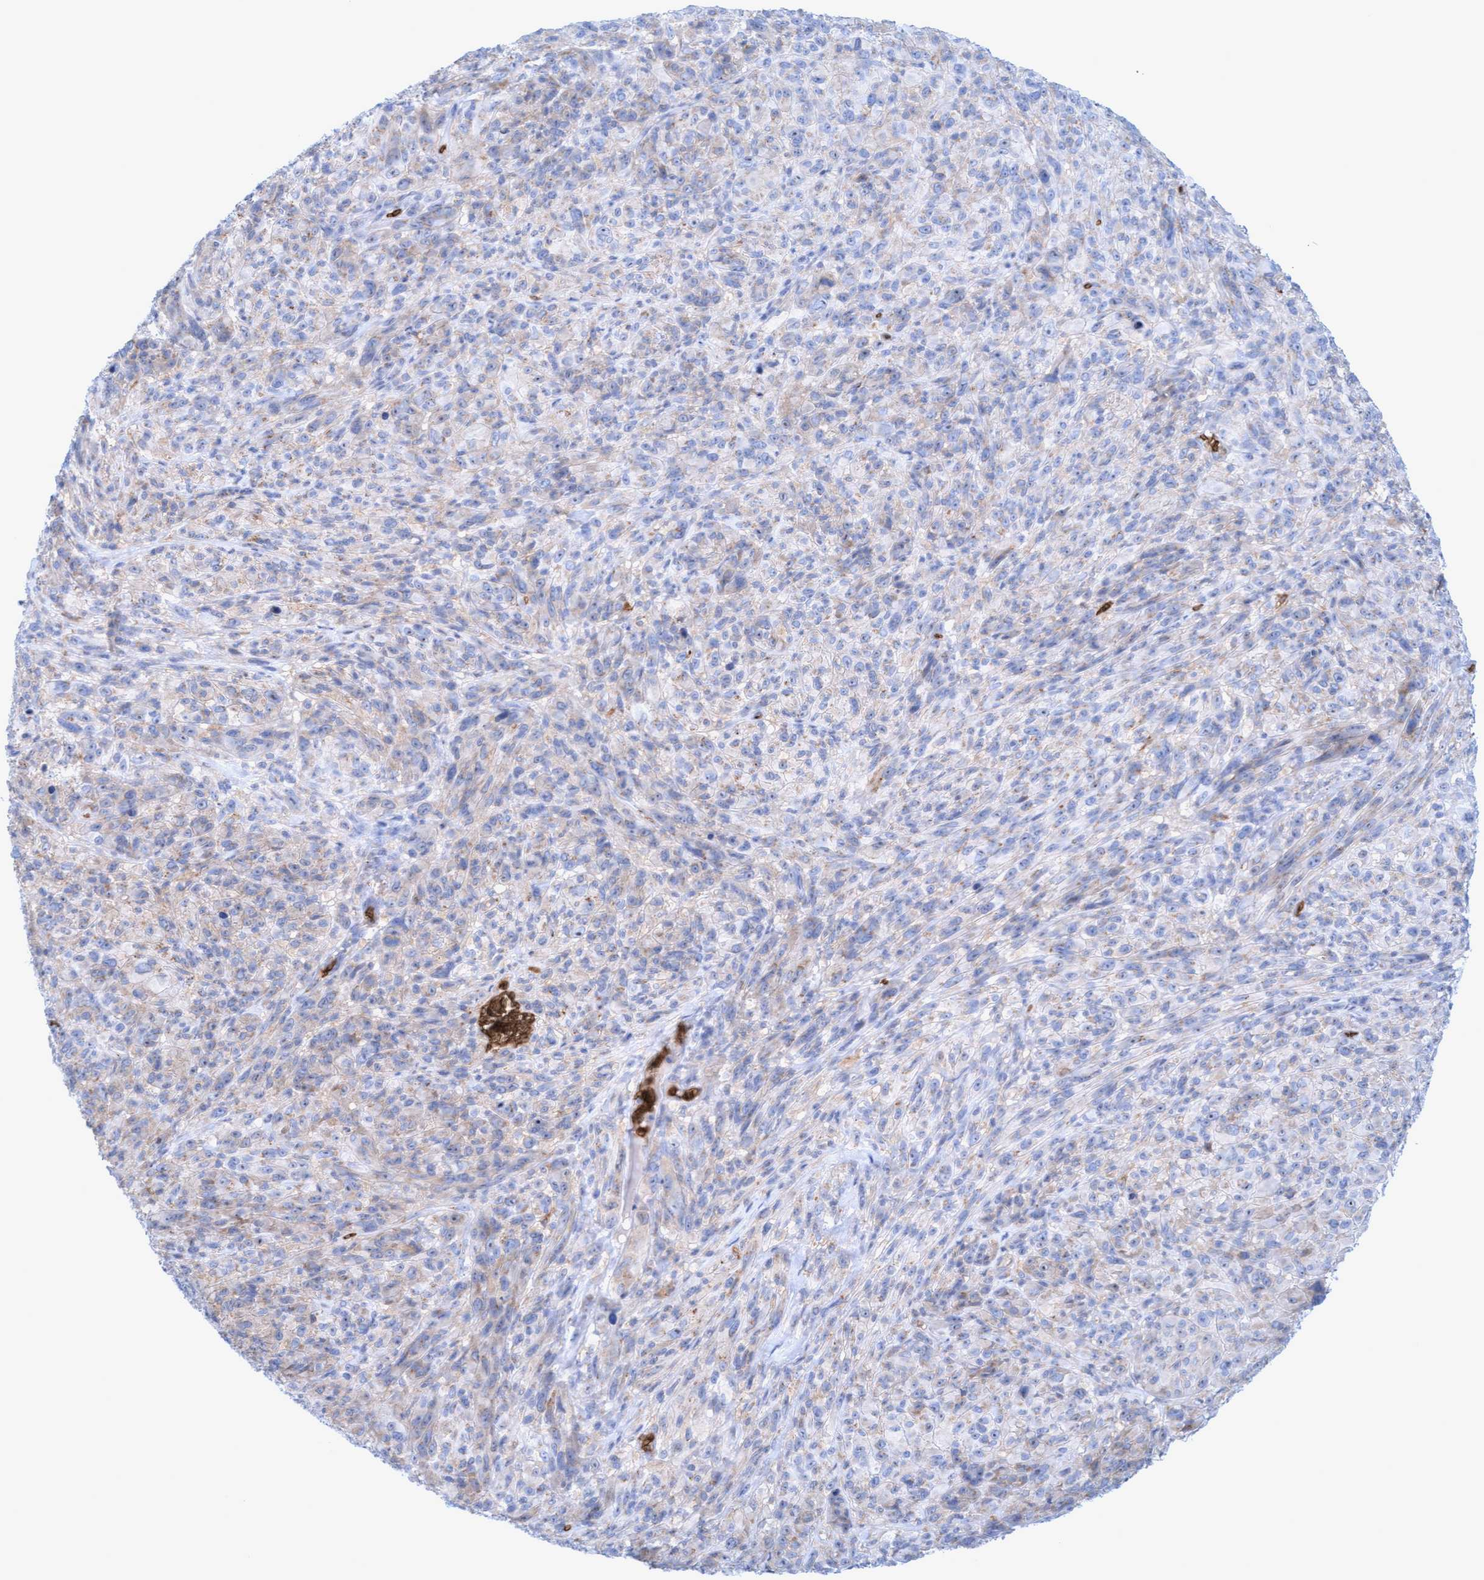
{"staining": {"intensity": "weak", "quantity": "<25%", "location": "cytoplasmic/membranous"}, "tissue": "melanoma", "cell_type": "Tumor cells", "image_type": "cancer", "snomed": [{"axis": "morphology", "description": "Malignant melanoma, NOS"}, {"axis": "topography", "description": "Skin of head"}], "caption": "Tumor cells are negative for protein expression in human malignant melanoma. (DAB (3,3'-diaminobenzidine) immunohistochemistry, high magnification).", "gene": "SPEM2", "patient": {"sex": "male", "age": 96}}